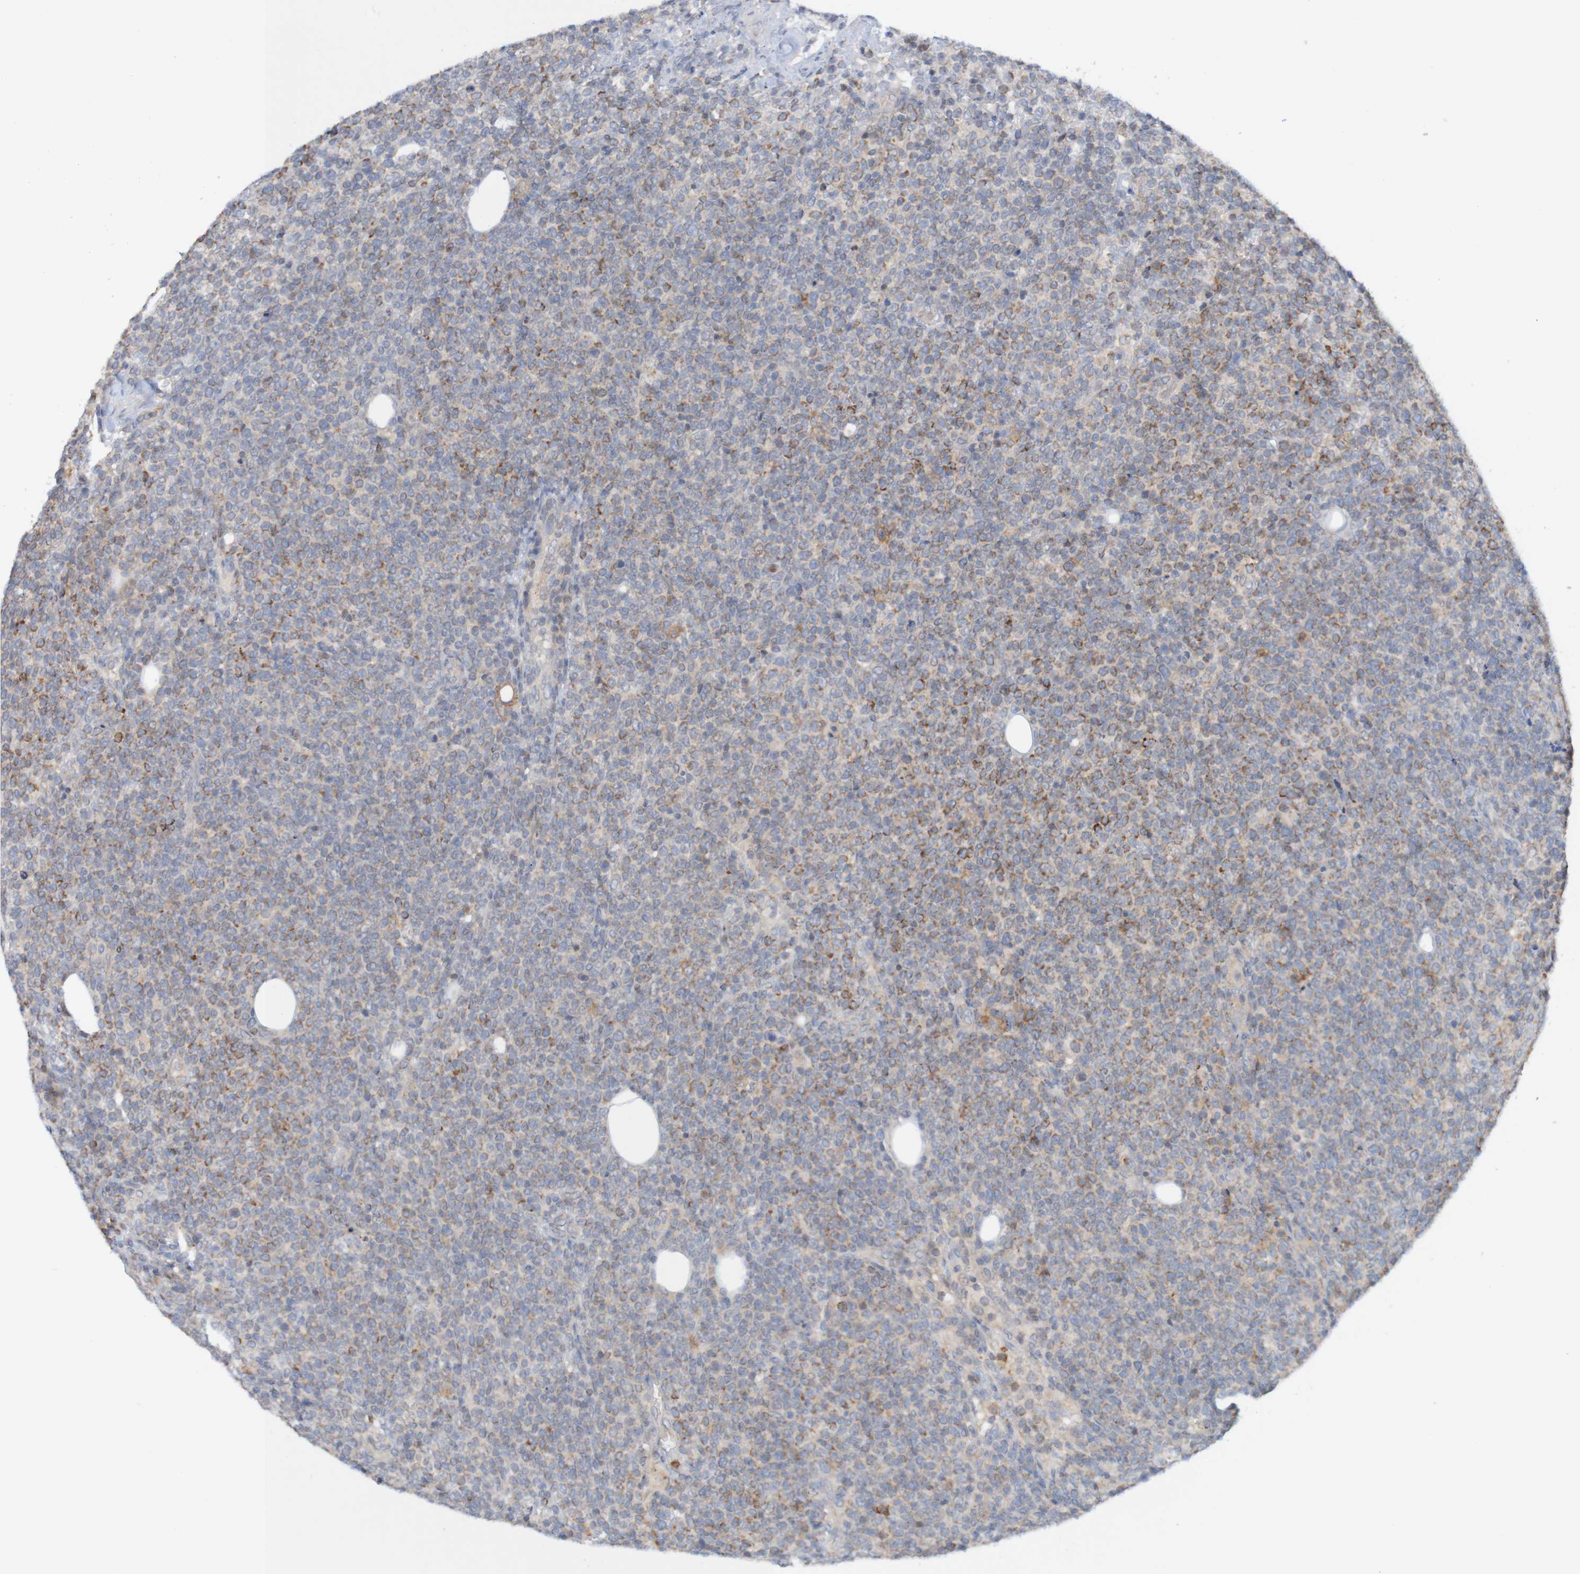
{"staining": {"intensity": "moderate", "quantity": "<25%", "location": "cytoplasmic/membranous"}, "tissue": "lymphoma", "cell_type": "Tumor cells", "image_type": "cancer", "snomed": [{"axis": "morphology", "description": "Malignant lymphoma, non-Hodgkin's type, High grade"}, {"axis": "topography", "description": "Lymph node"}], "caption": "A brown stain labels moderate cytoplasmic/membranous expression of a protein in human malignant lymphoma, non-Hodgkin's type (high-grade) tumor cells. The staining is performed using DAB brown chromogen to label protein expression. The nuclei are counter-stained blue using hematoxylin.", "gene": "NAV2", "patient": {"sex": "male", "age": 61}}